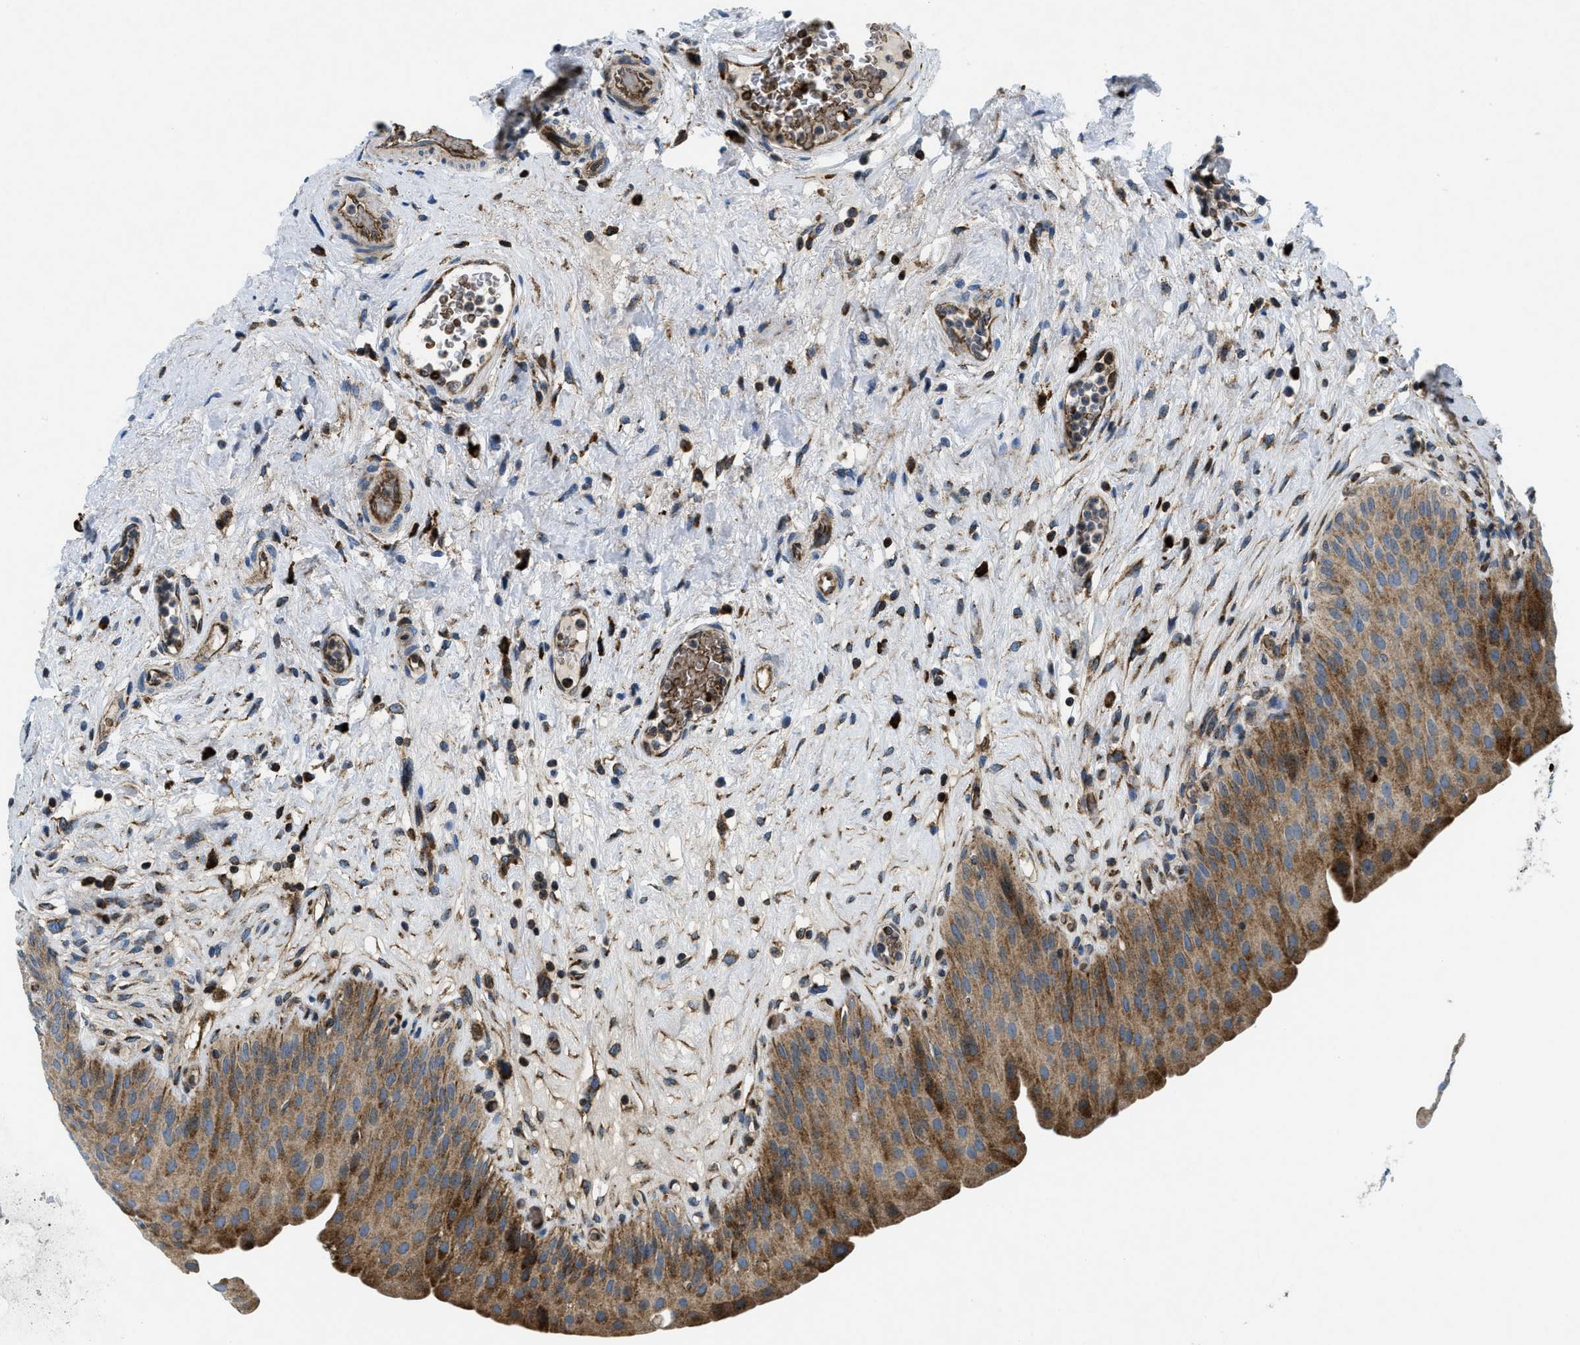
{"staining": {"intensity": "strong", "quantity": "25%-75%", "location": "cytoplasmic/membranous"}, "tissue": "urinary bladder", "cell_type": "Urothelial cells", "image_type": "normal", "snomed": [{"axis": "morphology", "description": "Normal tissue, NOS"}, {"axis": "topography", "description": "Urinary bladder"}], "caption": "Urothelial cells display strong cytoplasmic/membranous expression in approximately 25%-75% of cells in normal urinary bladder. (Stains: DAB (3,3'-diaminobenzidine) in brown, nuclei in blue, Microscopy: brightfield microscopy at high magnification).", "gene": "CSPG4", "patient": {"sex": "male", "age": 46}}